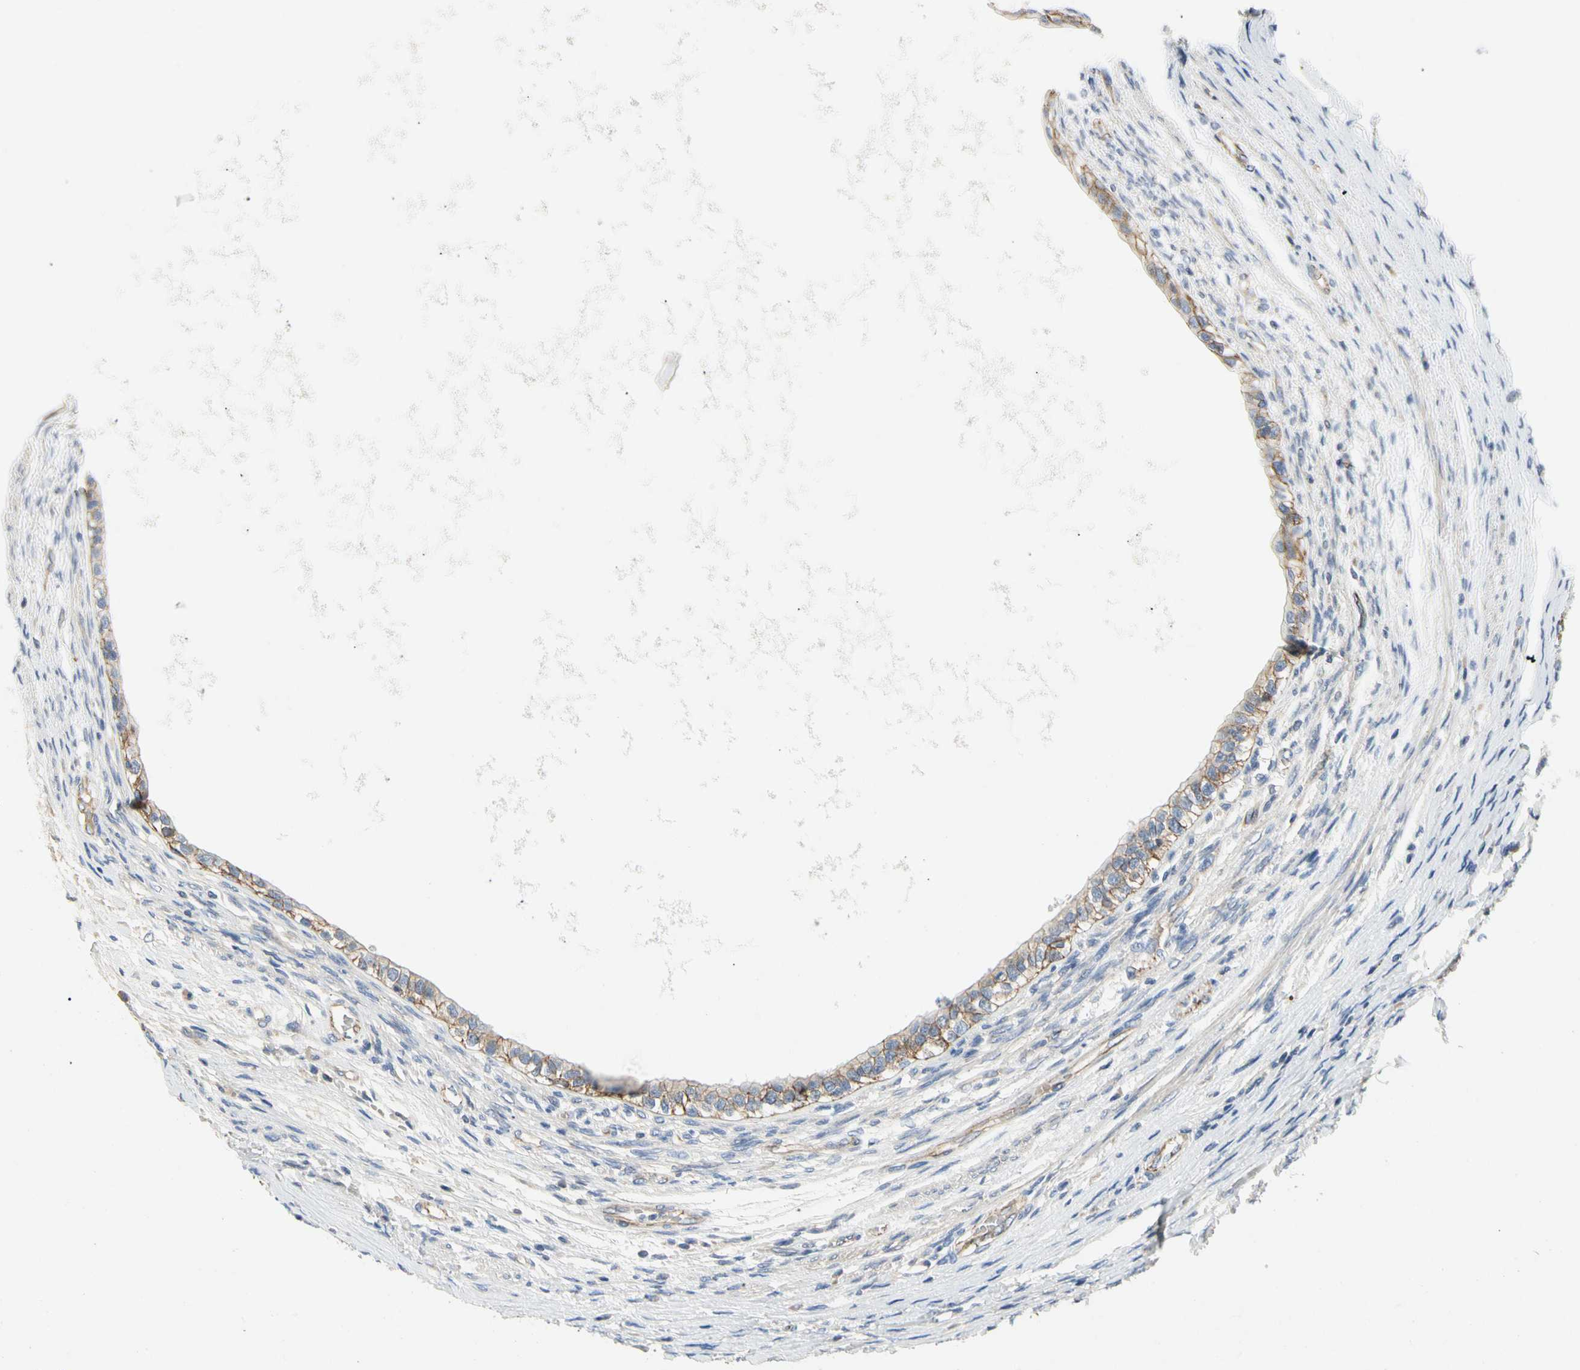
{"staining": {"intensity": "moderate", "quantity": "25%-75%", "location": "cytoplasmic/membranous"}, "tissue": "testis cancer", "cell_type": "Tumor cells", "image_type": "cancer", "snomed": [{"axis": "morphology", "description": "Carcinoma, Embryonal, NOS"}, {"axis": "topography", "description": "Testis"}], "caption": "Embryonal carcinoma (testis) was stained to show a protein in brown. There is medium levels of moderate cytoplasmic/membranous expression in about 25%-75% of tumor cells. (Stains: DAB in brown, nuclei in blue, Microscopy: brightfield microscopy at high magnification).", "gene": "LGR6", "patient": {"sex": "male", "age": 26}}